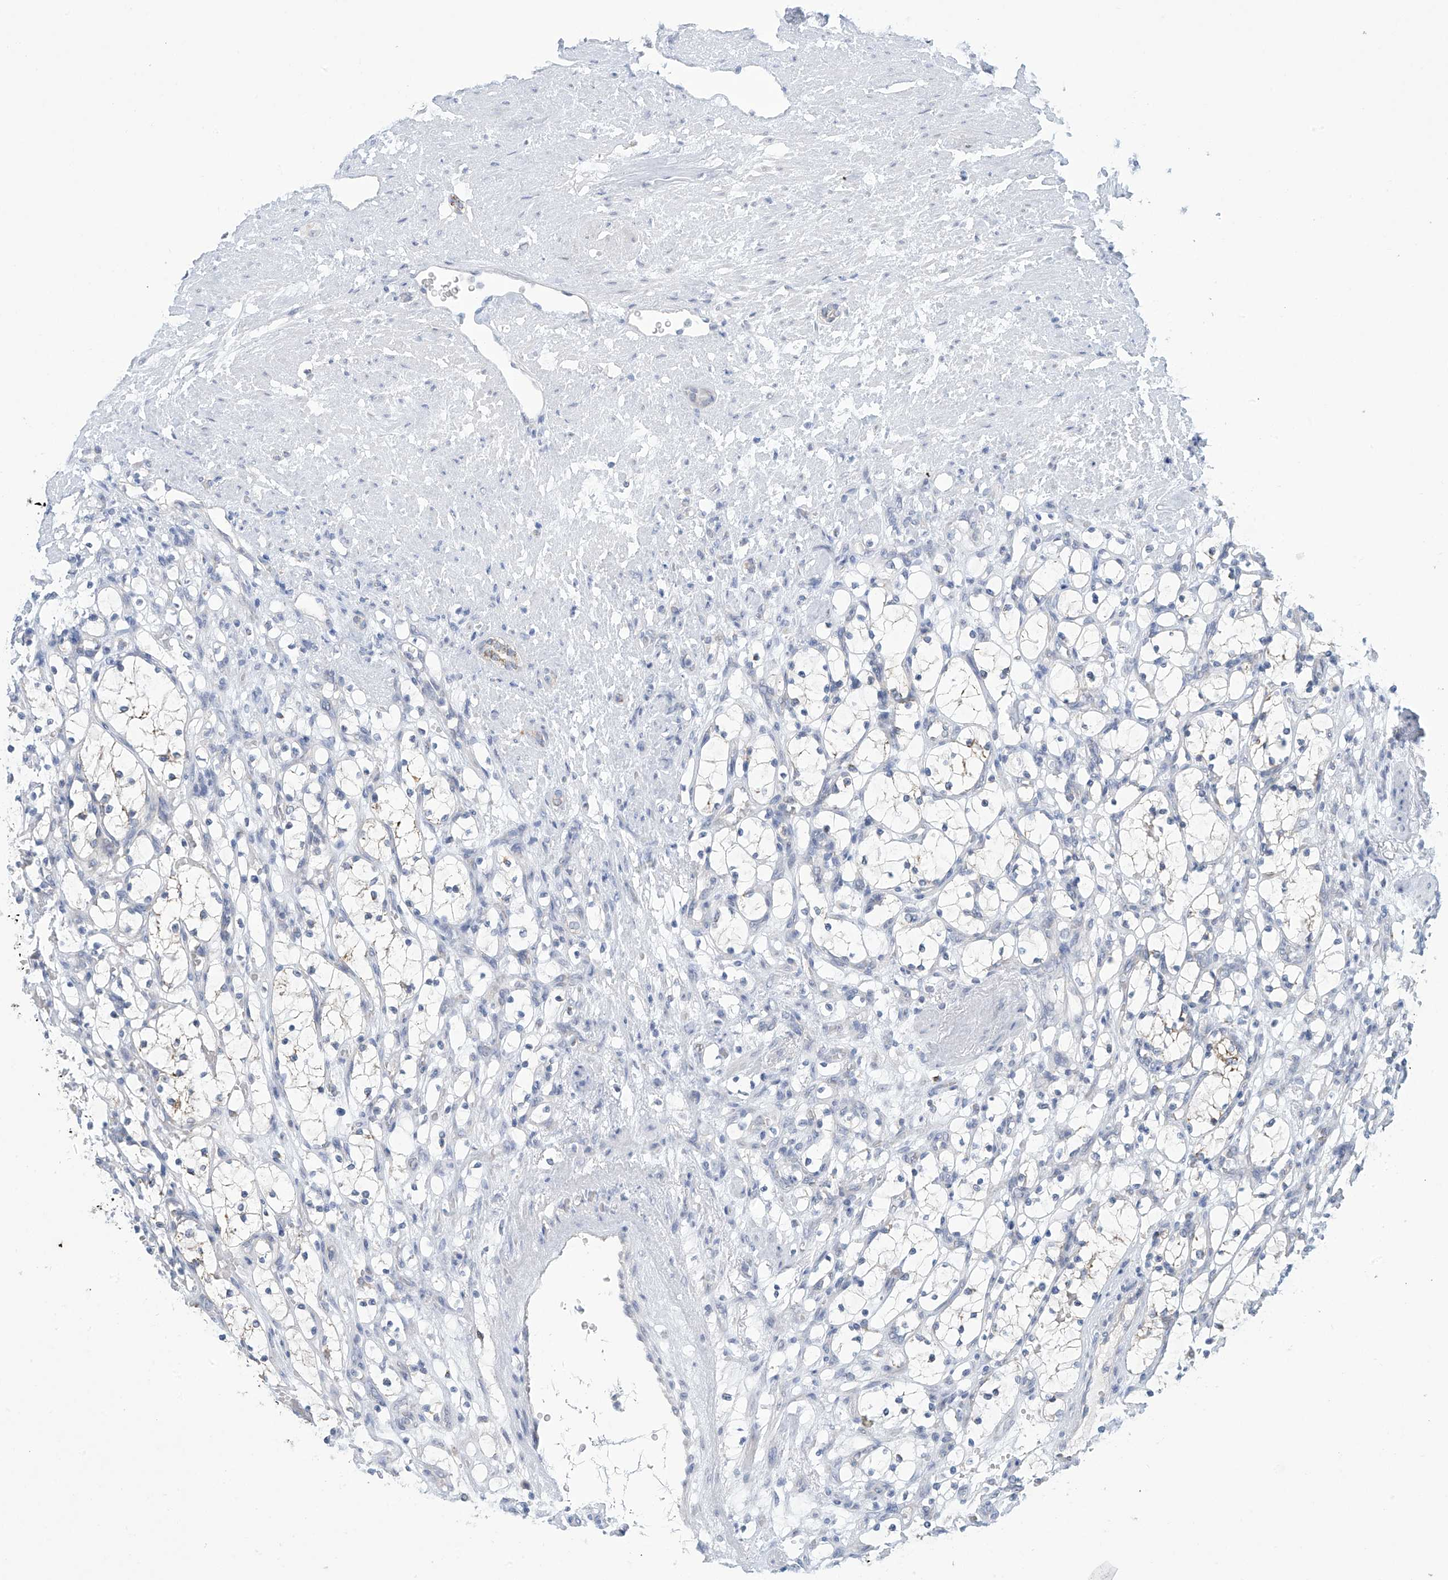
{"staining": {"intensity": "negative", "quantity": "none", "location": "none"}, "tissue": "renal cancer", "cell_type": "Tumor cells", "image_type": "cancer", "snomed": [{"axis": "morphology", "description": "Adenocarcinoma, NOS"}, {"axis": "topography", "description": "Kidney"}], "caption": "IHC histopathology image of neoplastic tissue: renal cancer (adenocarcinoma) stained with DAB demonstrates no significant protein positivity in tumor cells.", "gene": "IBA57", "patient": {"sex": "female", "age": 69}}